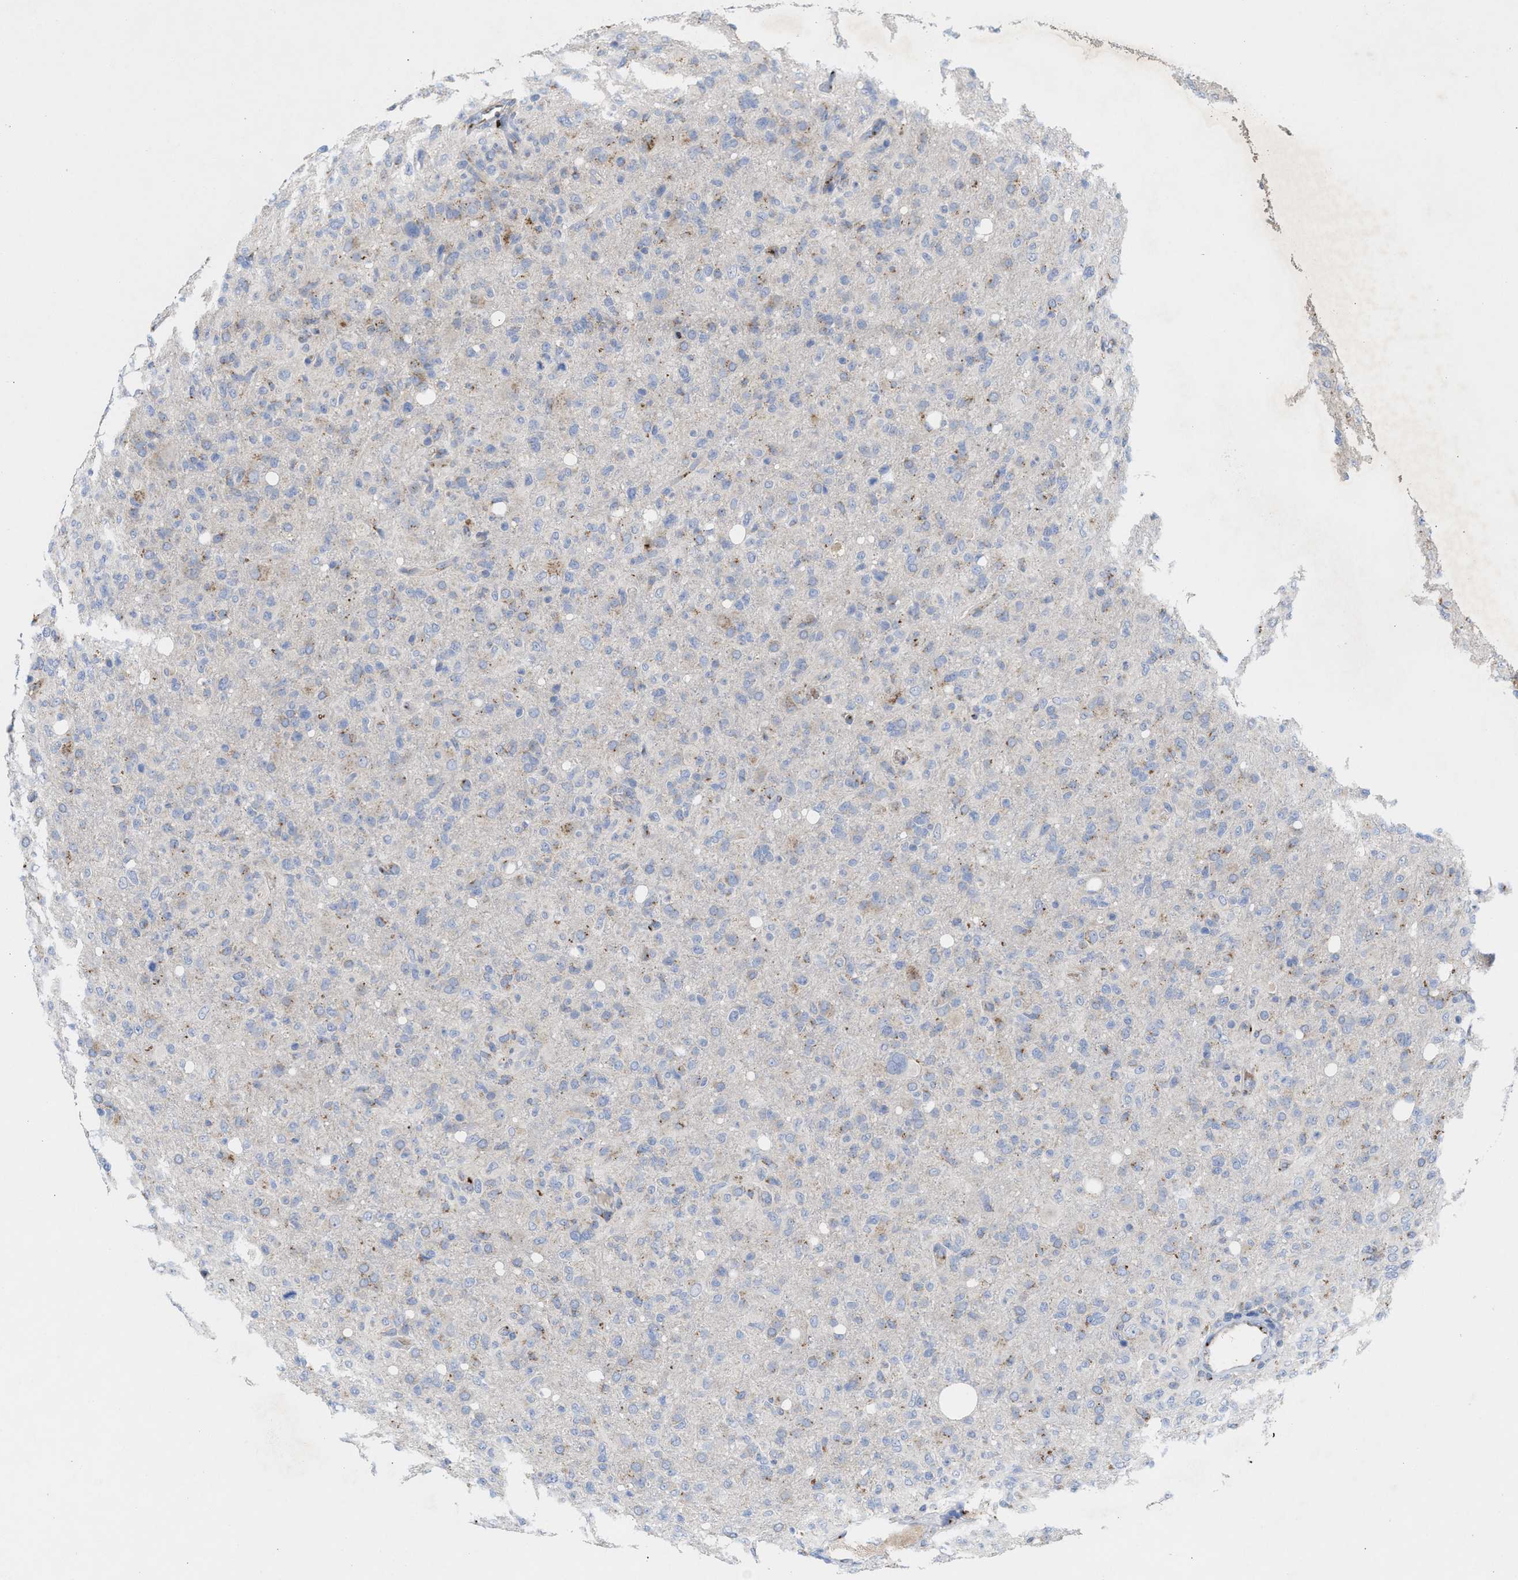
{"staining": {"intensity": "negative", "quantity": "none", "location": "none"}, "tissue": "glioma", "cell_type": "Tumor cells", "image_type": "cancer", "snomed": [{"axis": "morphology", "description": "Glioma, malignant, High grade"}, {"axis": "topography", "description": "Brain"}], "caption": "A high-resolution histopathology image shows immunohistochemistry staining of high-grade glioma (malignant), which shows no significant expression in tumor cells.", "gene": "CCL2", "patient": {"sex": "female", "age": 57}}